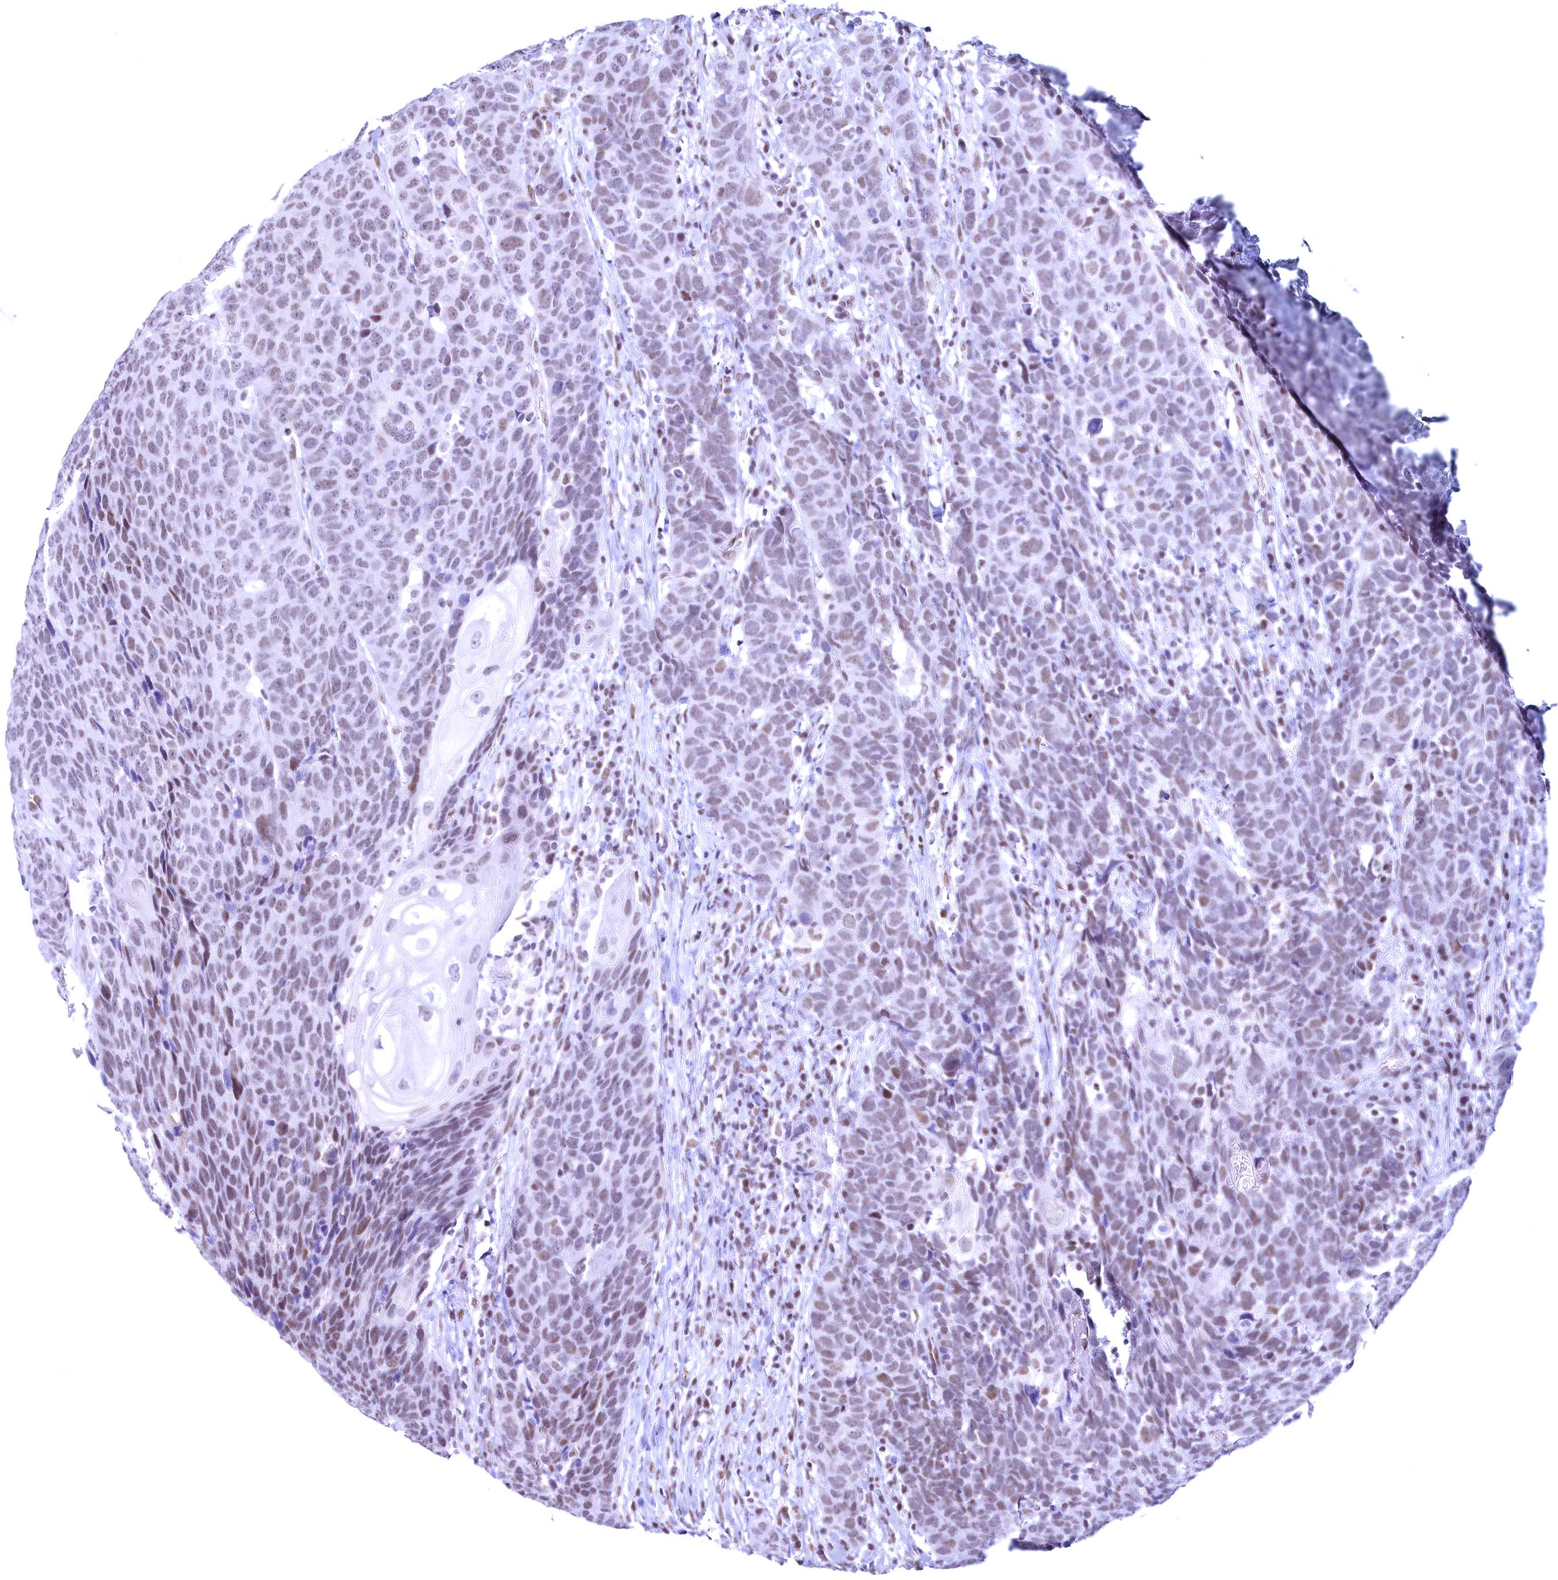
{"staining": {"intensity": "moderate", "quantity": ">75%", "location": "nuclear"}, "tissue": "head and neck cancer", "cell_type": "Tumor cells", "image_type": "cancer", "snomed": [{"axis": "morphology", "description": "Squamous cell carcinoma, NOS"}, {"axis": "topography", "description": "Head-Neck"}], "caption": "Immunohistochemical staining of human squamous cell carcinoma (head and neck) demonstrates medium levels of moderate nuclear positivity in approximately >75% of tumor cells.", "gene": "CDC26", "patient": {"sex": "male", "age": 66}}